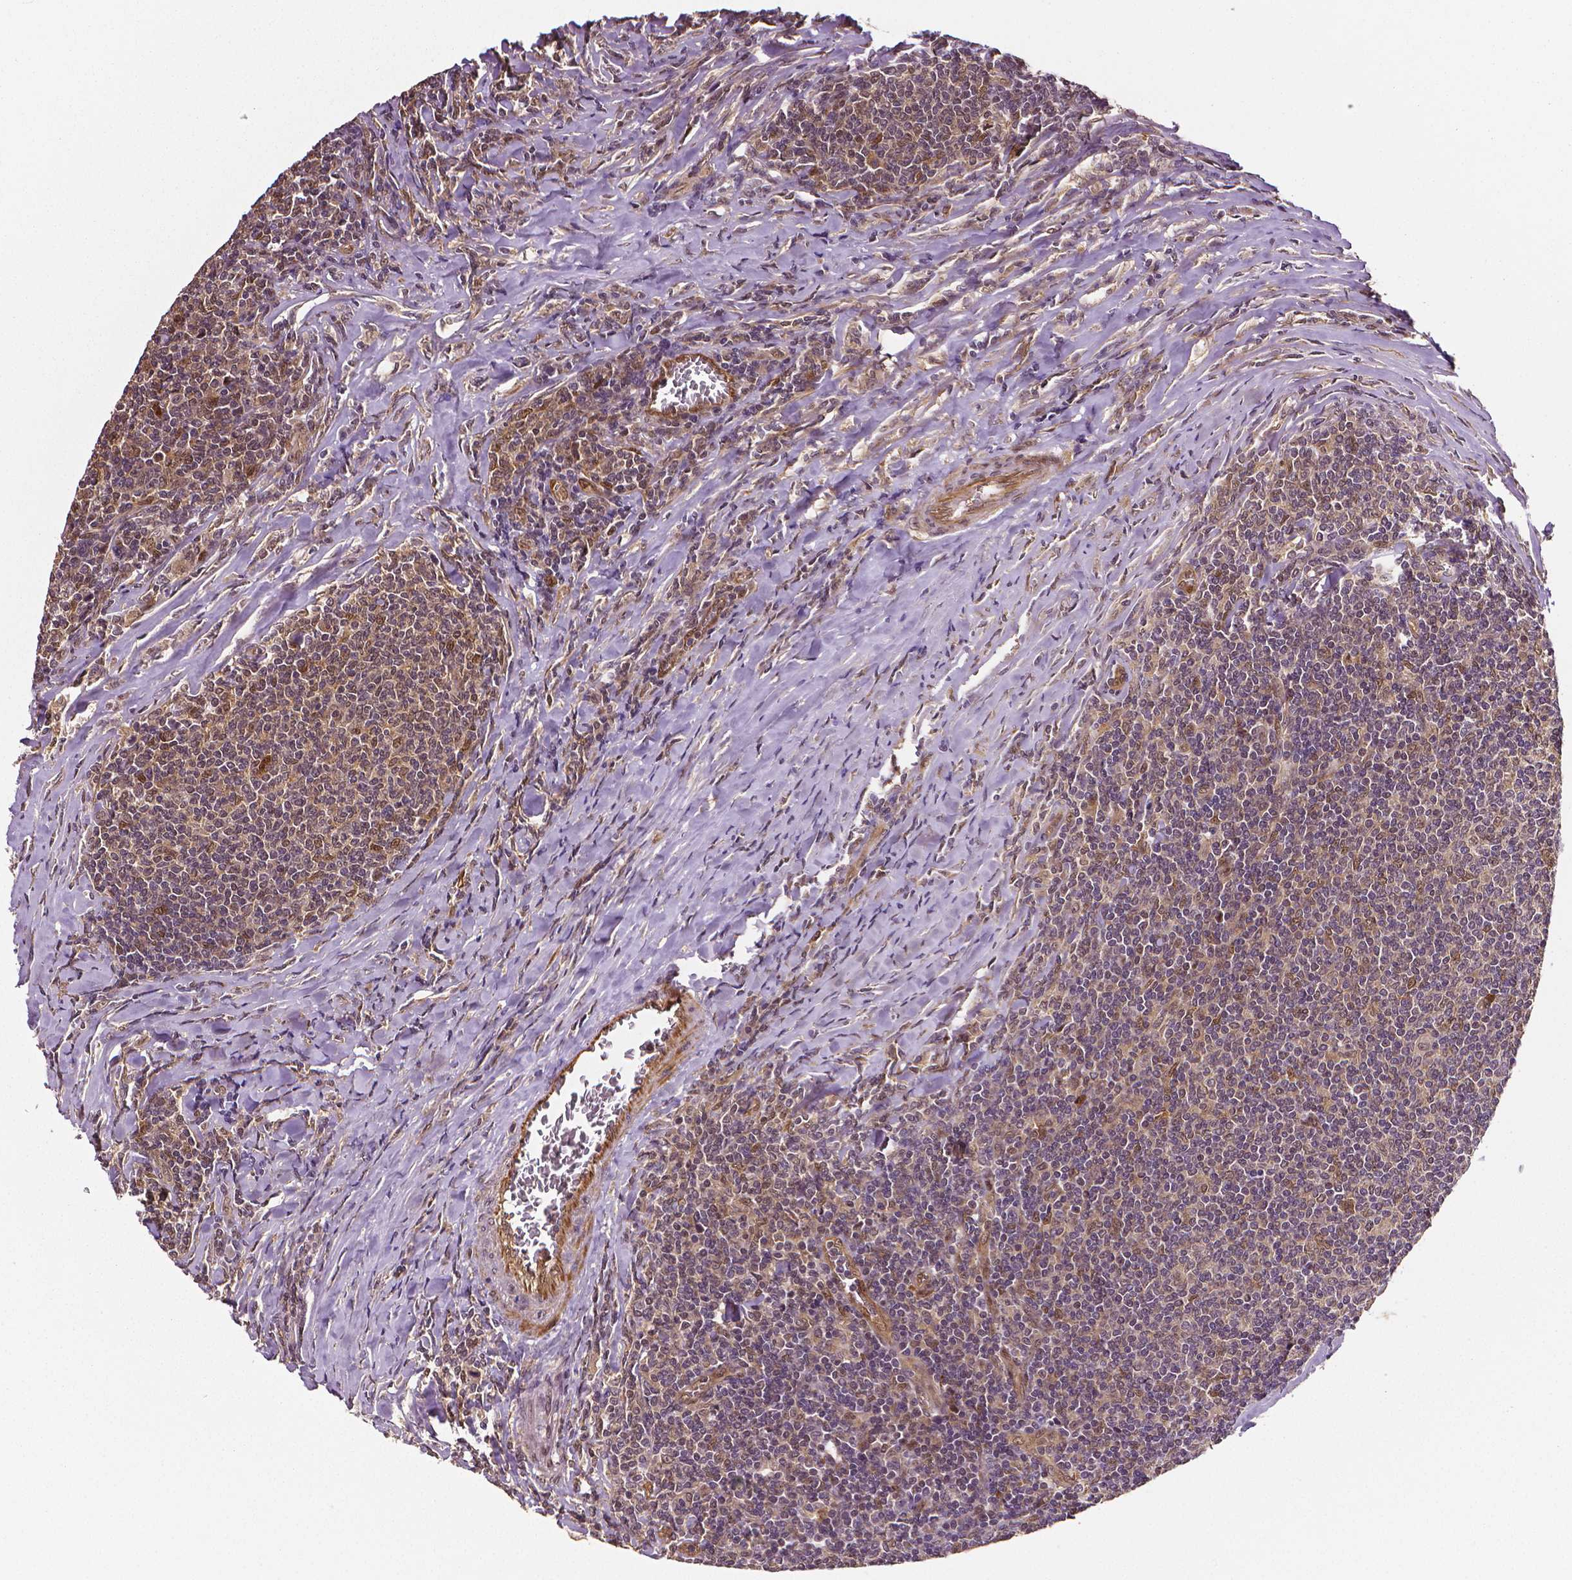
{"staining": {"intensity": "negative", "quantity": "none", "location": "none"}, "tissue": "lymphoma", "cell_type": "Tumor cells", "image_type": "cancer", "snomed": [{"axis": "morphology", "description": "Malignant lymphoma, non-Hodgkin's type, Low grade"}, {"axis": "topography", "description": "Lymph node"}], "caption": "High power microscopy histopathology image of an immunohistochemistry (IHC) image of lymphoma, revealing no significant staining in tumor cells.", "gene": "STAT3", "patient": {"sex": "male", "age": 52}}